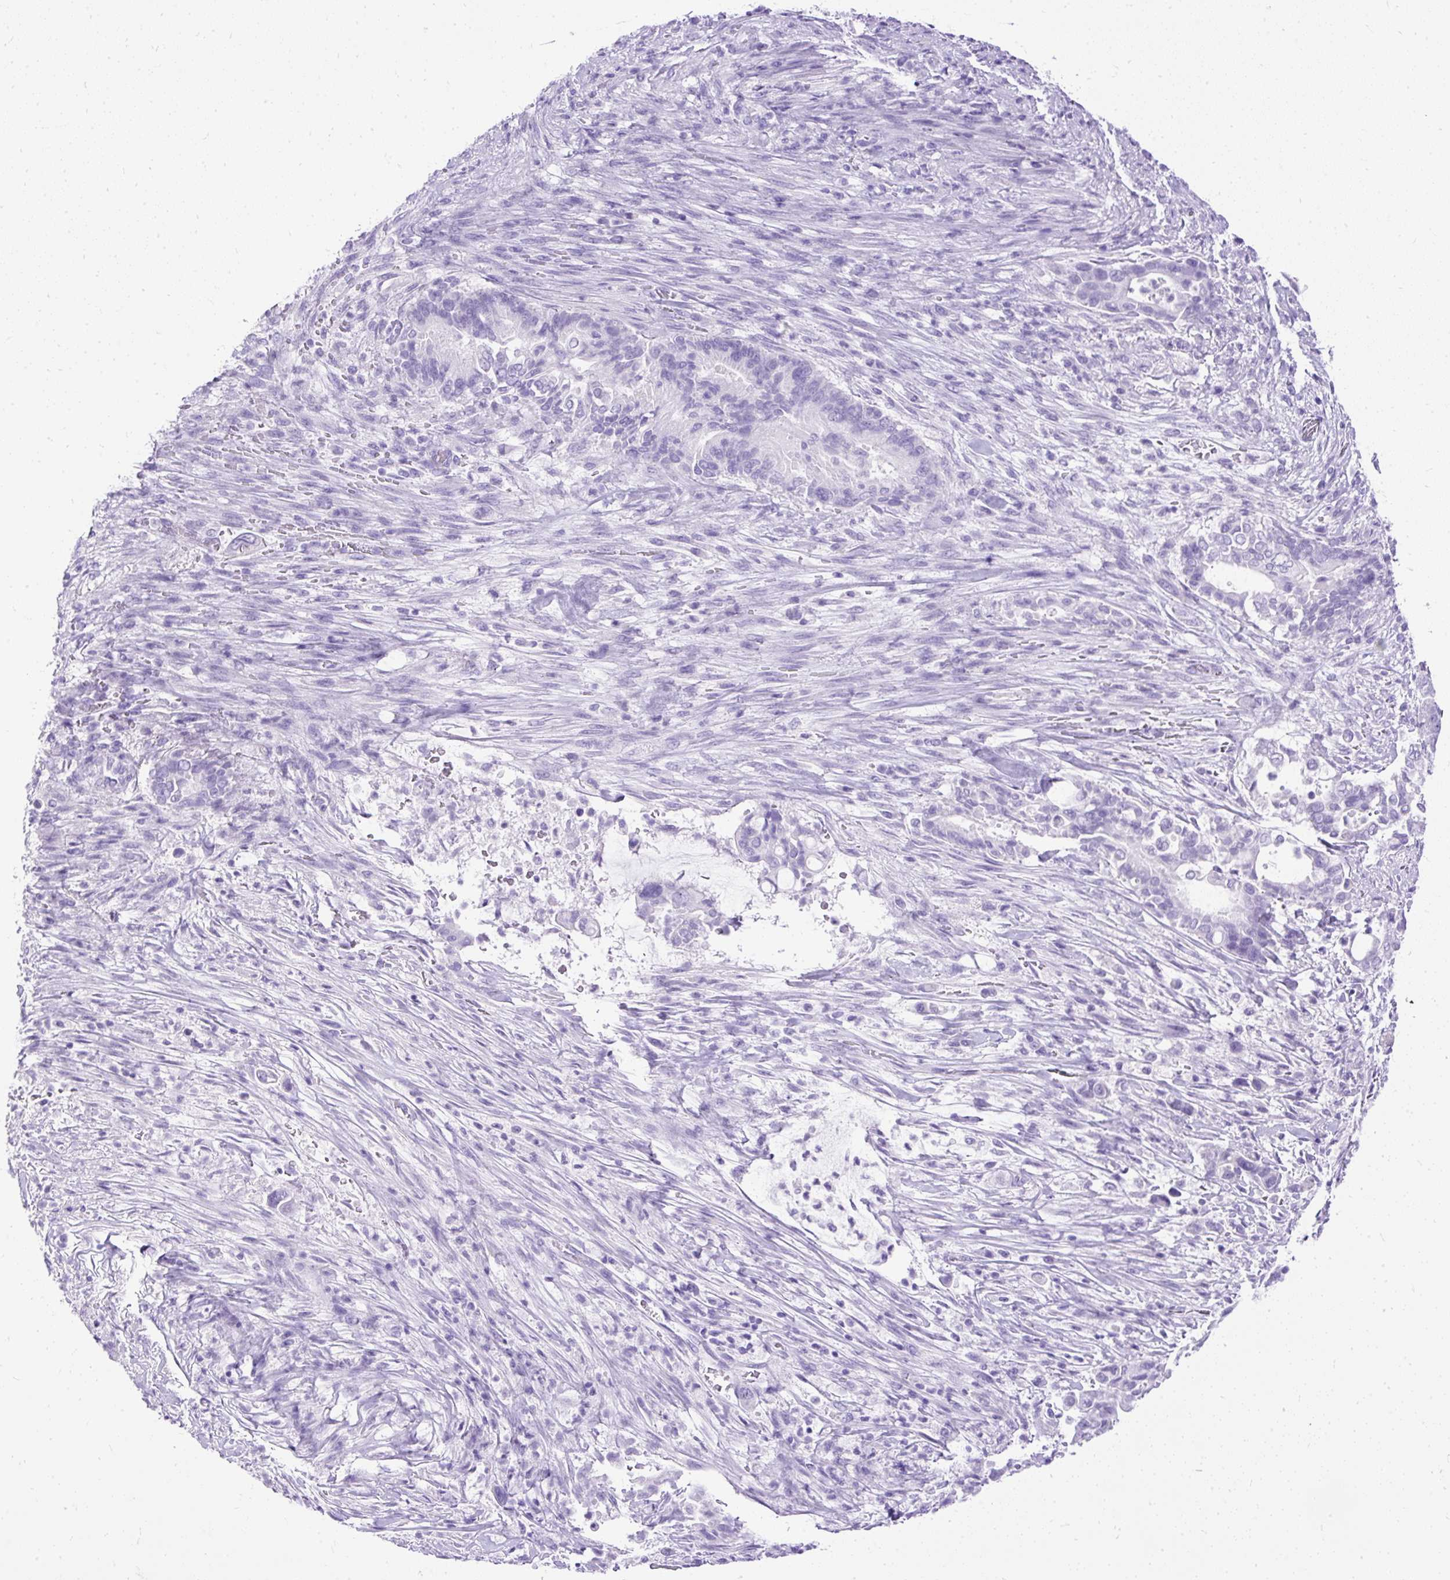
{"staining": {"intensity": "negative", "quantity": "none", "location": "none"}, "tissue": "pancreatic cancer", "cell_type": "Tumor cells", "image_type": "cancer", "snomed": [{"axis": "morphology", "description": "Adenocarcinoma, NOS"}, {"axis": "topography", "description": "Pancreas"}], "caption": "This is an immunohistochemistry micrograph of pancreatic cancer (adenocarcinoma). There is no staining in tumor cells.", "gene": "HEY1", "patient": {"sex": "male", "age": 68}}